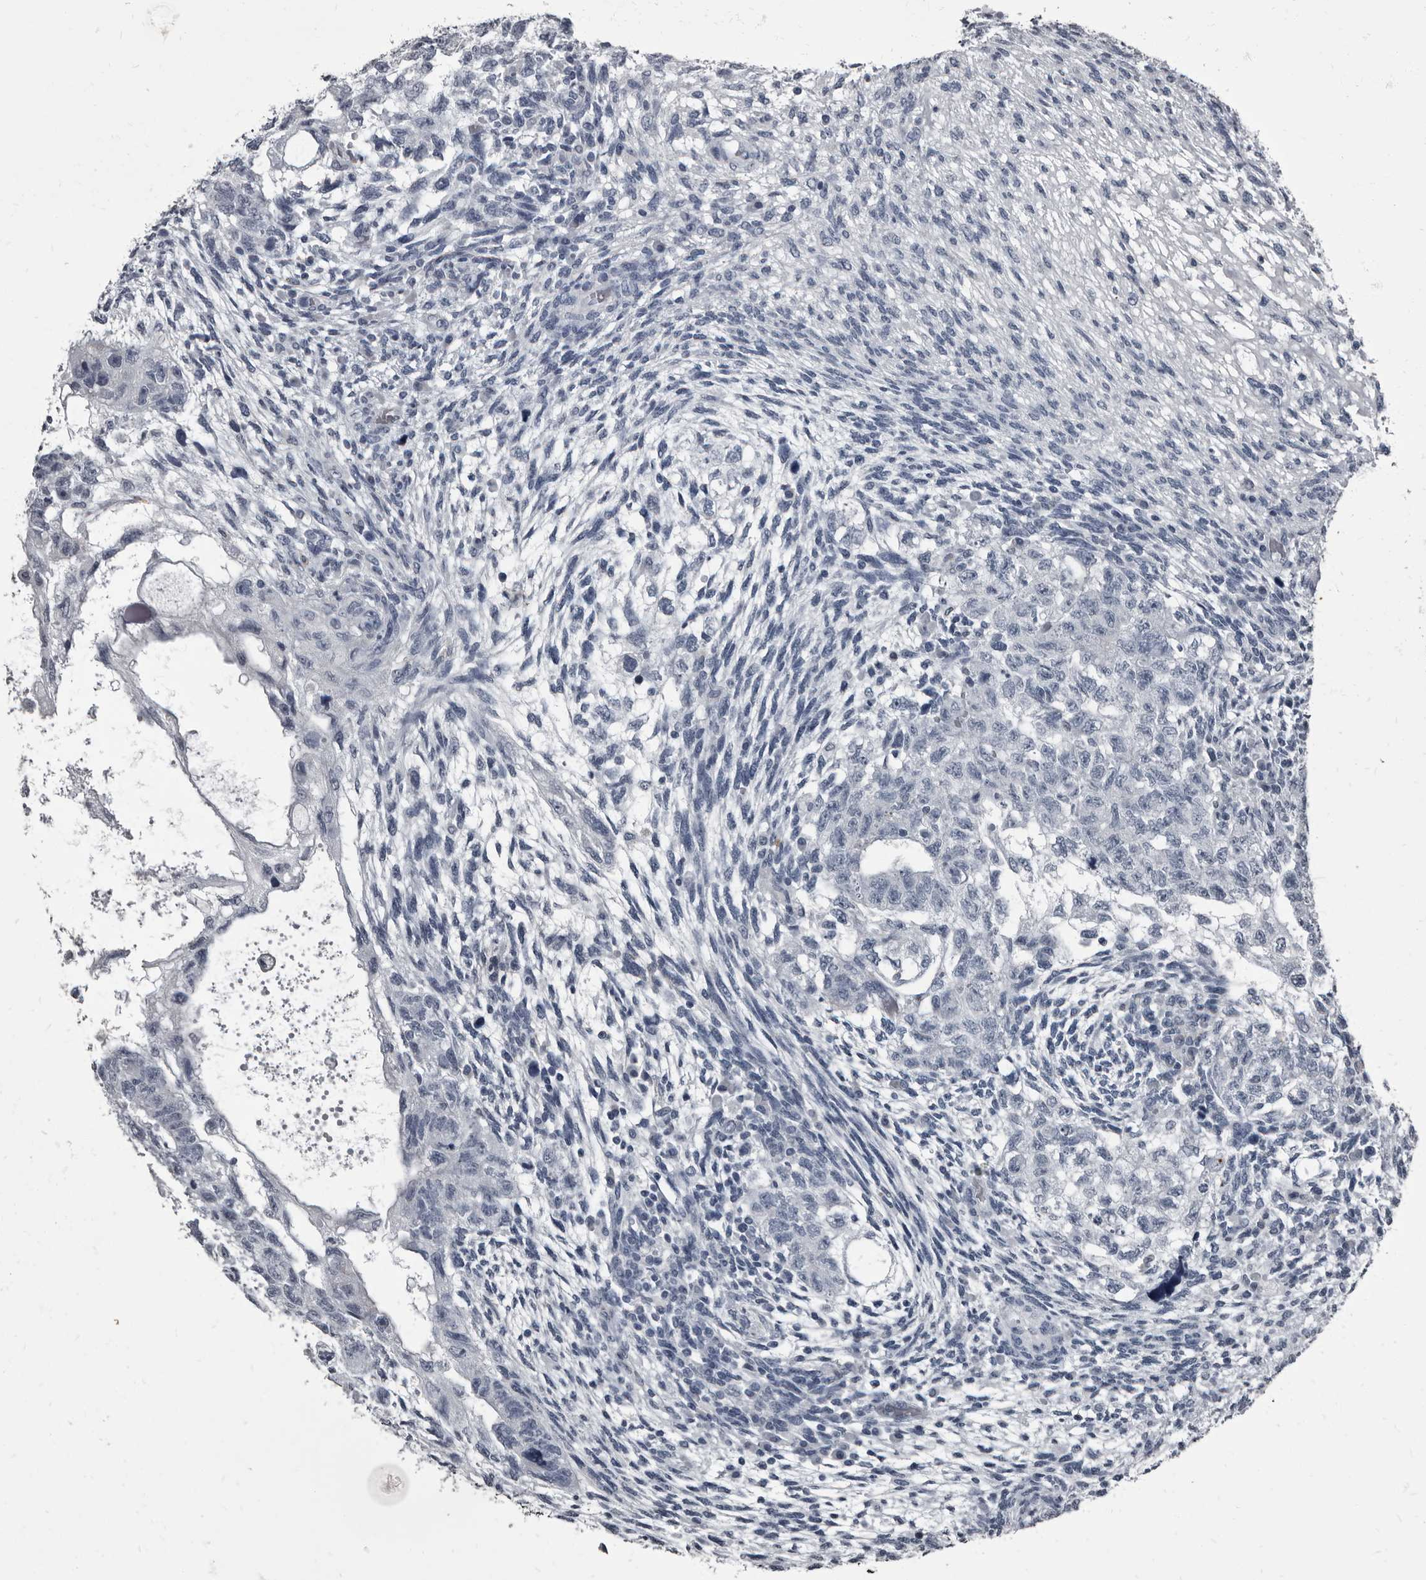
{"staining": {"intensity": "negative", "quantity": "none", "location": "none"}, "tissue": "testis cancer", "cell_type": "Tumor cells", "image_type": "cancer", "snomed": [{"axis": "morphology", "description": "Normal tissue, NOS"}, {"axis": "morphology", "description": "Carcinoma, Embryonal, NOS"}, {"axis": "topography", "description": "Testis"}], "caption": "There is no significant positivity in tumor cells of testis embryonal carcinoma.", "gene": "TPD52L1", "patient": {"sex": "male", "age": 36}}